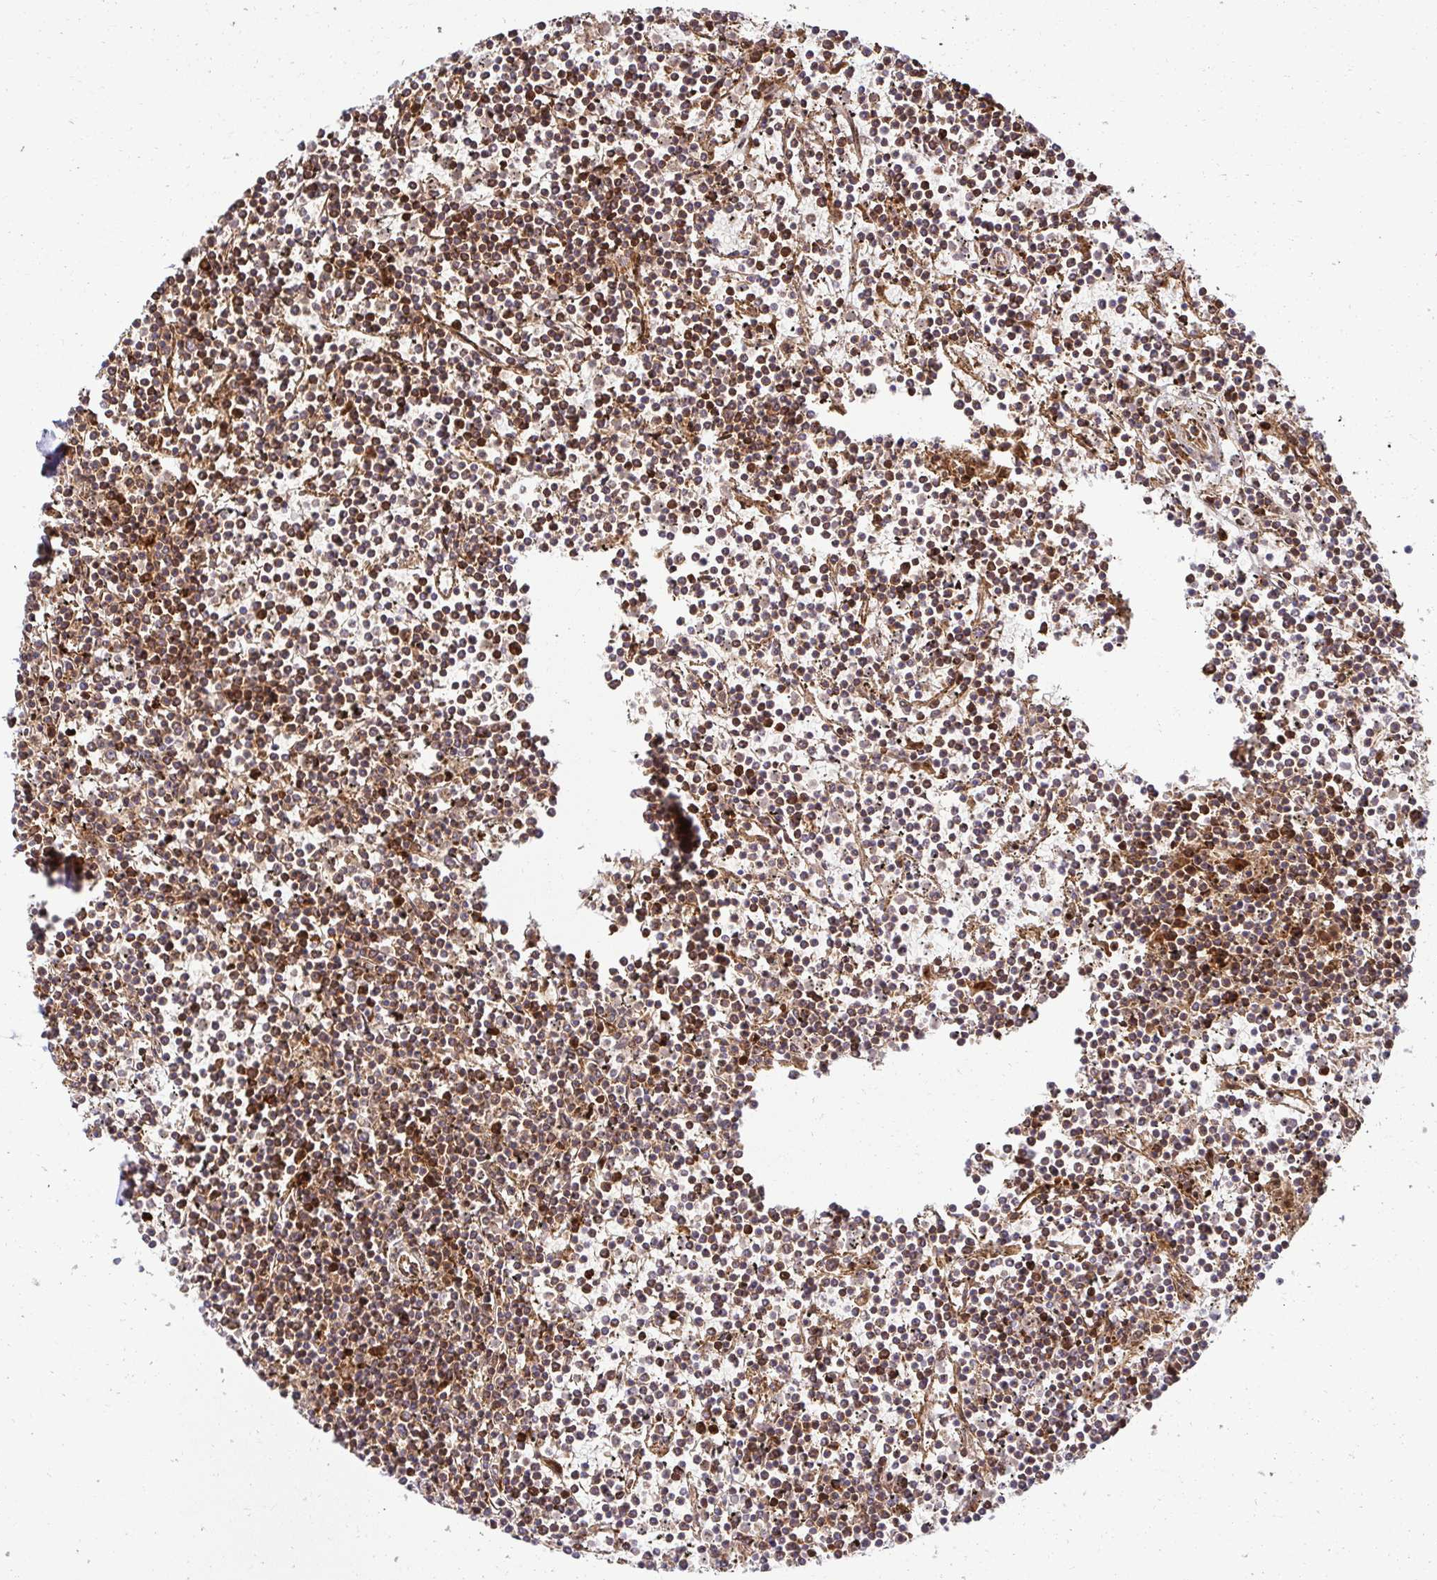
{"staining": {"intensity": "moderate", "quantity": "25%-75%", "location": "cytoplasmic/membranous,nuclear"}, "tissue": "lymphoma", "cell_type": "Tumor cells", "image_type": "cancer", "snomed": [{"axis": "morphology", "description": "Malignant lymphoma, non-Hodgkin's type, Low grade"}, {"axis": "topography", "description": "Spleen"}], "caption": "A high-resolution image shows immunohistochemistry staining of lymphoma, which shows moderate cytoplasmic/membranous and nuclear staining in approximately 25%-75% of tumor cells. Nuclei are stained in blue.", "gene": "PSMA4", "patient": {"sex": "female", "age": 19}}